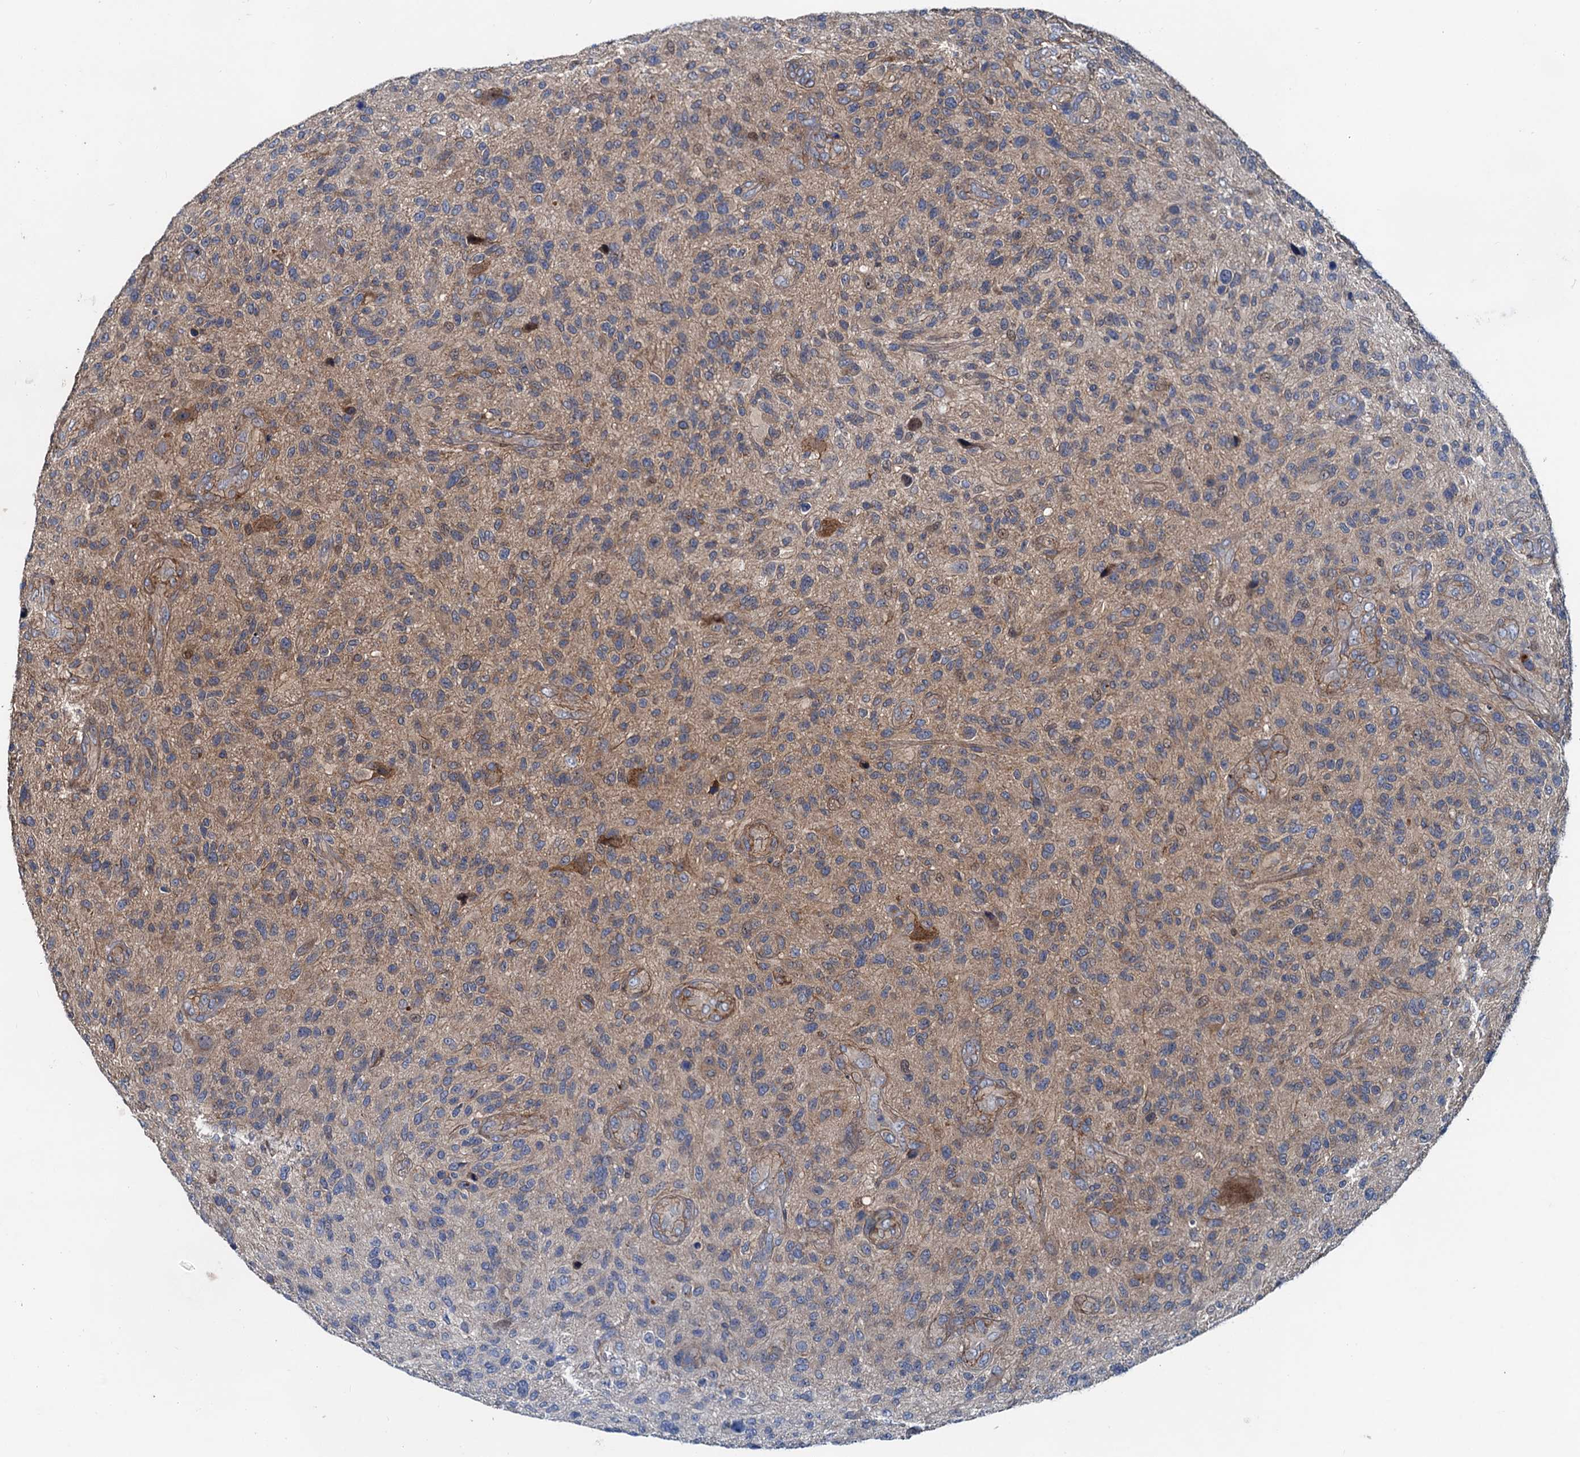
{"staining": {"intensity": "weak", "quantity": ">75%", "location": "cytoplasmic/membranous"}, "tissue": "glioma", "cell_type": "Tumor cells", "image_type": "cancer", "snomed": [{"axis": "morphology", "description": "Glioma, malignant, High grade"}, {"axis": "topography", "description": "Brain"}], "caption": "Immunohistochemical staining of malignant high-grade glioma reveals weak cytoplasmic/membranous protein expression in about >75% of tumor cells.", "gene": "EFL1", "patient": {"sex": "male", "age": 47}}